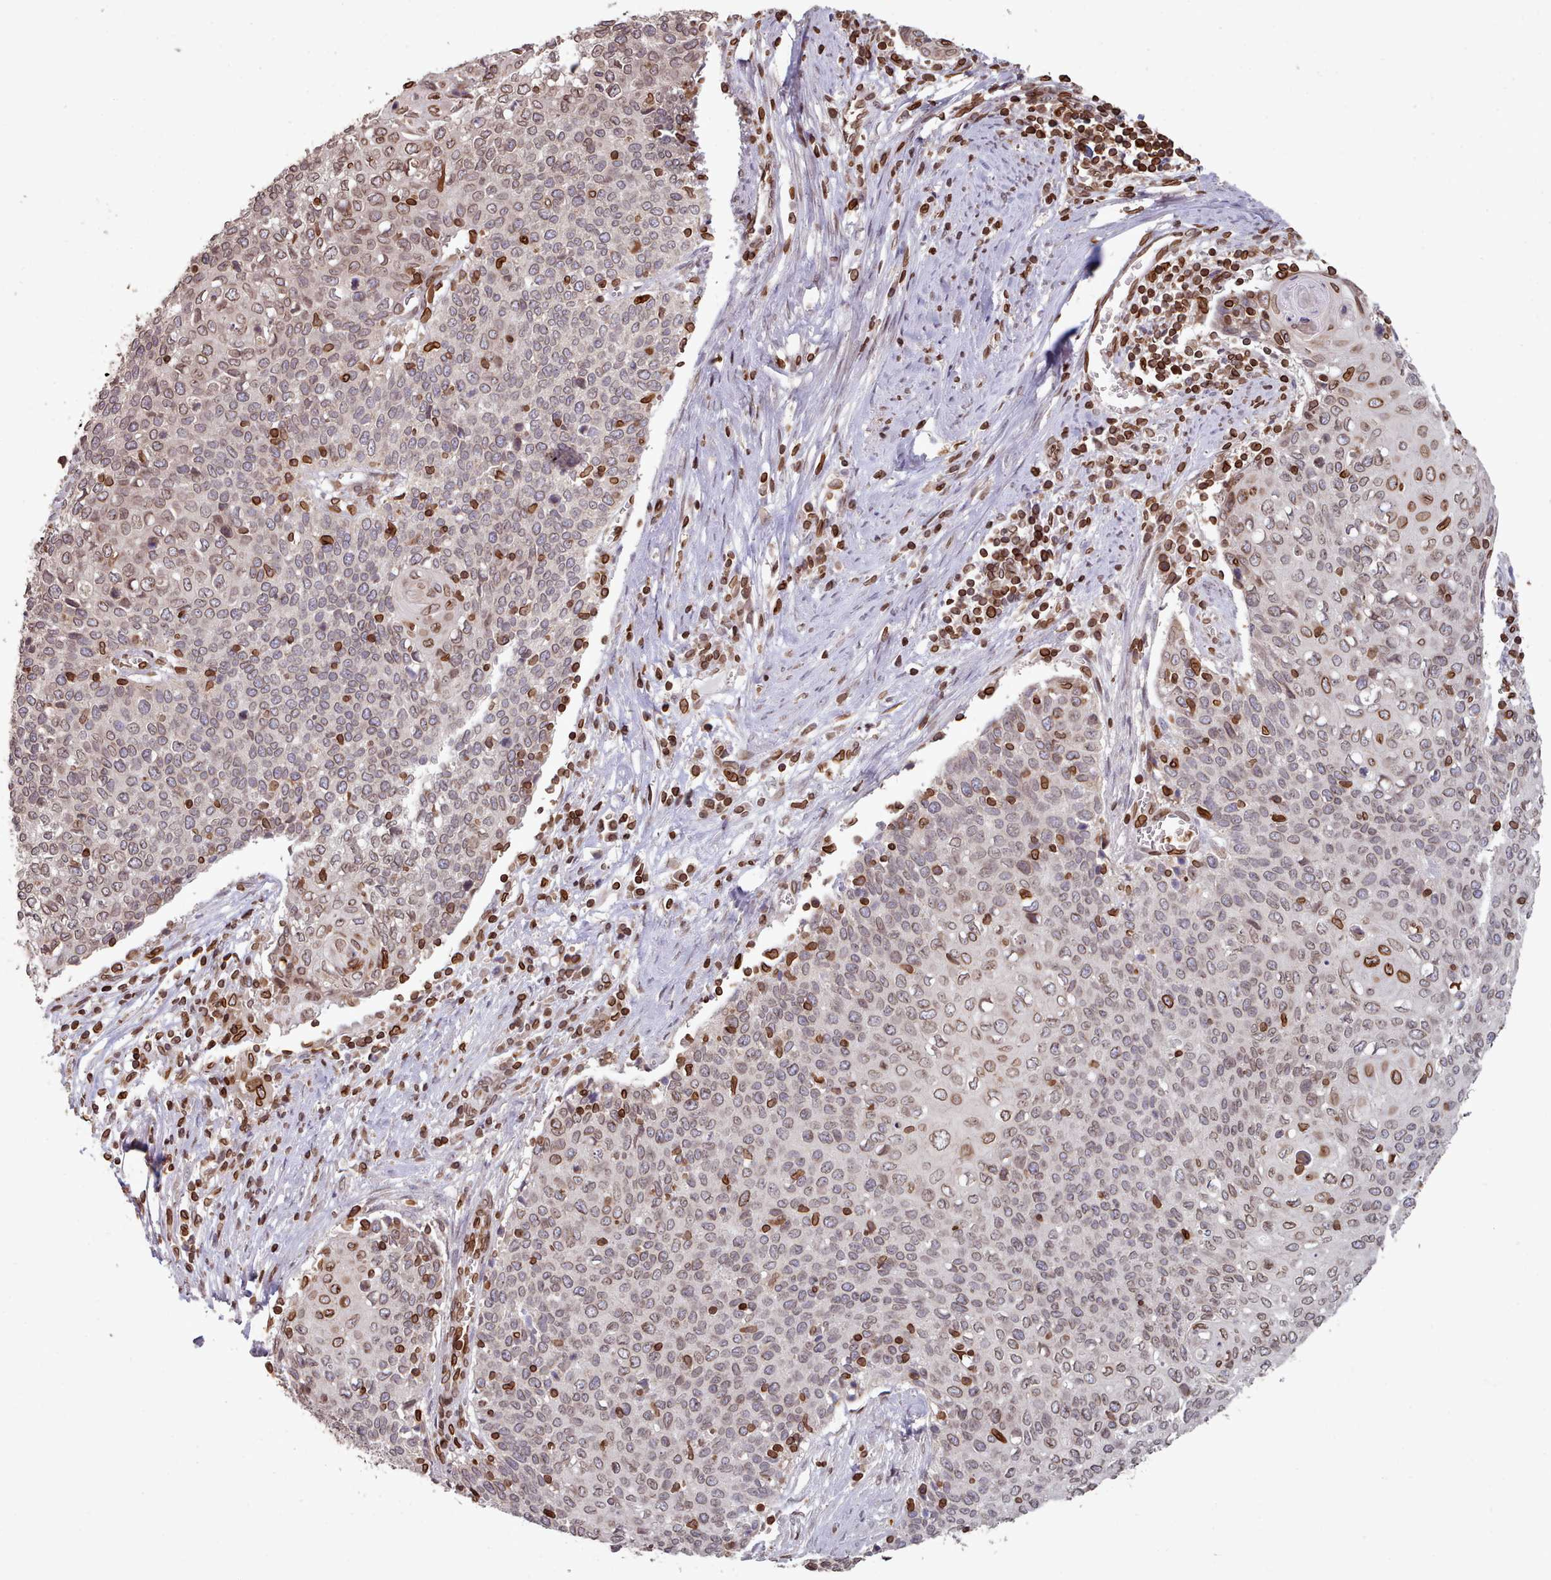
{"staining": {"intensity": "moderate", "quantity": ">75%", "location": "cytoplasmic/membranous,nuclear"}, "tissue": "cervical cancer", "cell_type": "Tumor cells", "image_type": "cancer", "snomed": [{"axis": "morphology", "description": "Squamous cell carcinoma, NOS"}, {"axis": "topography", "description": "Cervix"}], "caption": "Immunohistochemistry histopathology image of neoplastic tissue: human cervical squamous cell carcinoma stained using immunohistochemistry reveals medium levels of moderate protein expression localized specifically in the cytoplasmic/membranous and nuclear of tumor cells, appearing as a cytoplasmic/membranous and nuclear brown color.", "gene": "TOR1AIP1", "patient": {"sex": "female", "age": 39}}